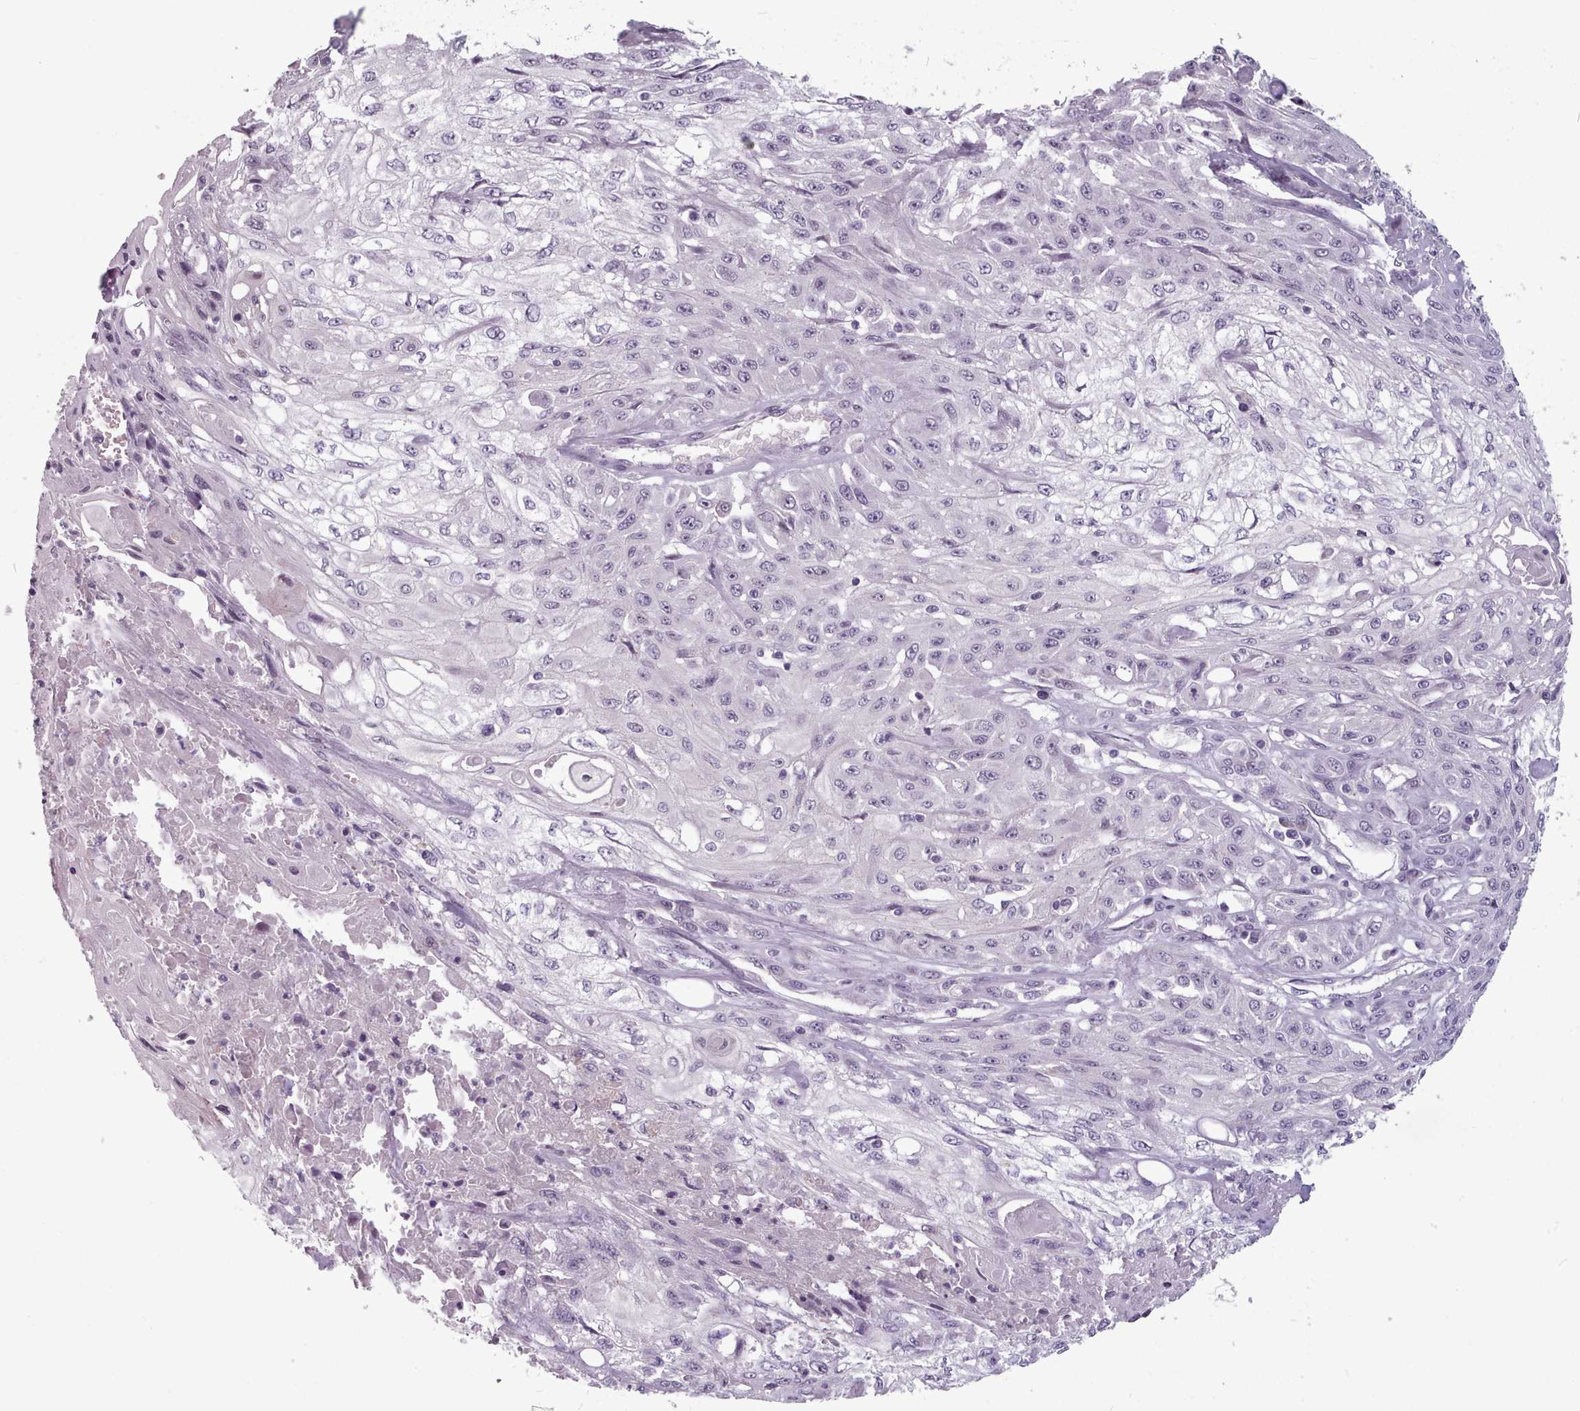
{"staining": {"intensity": "negative", "quantity": "none", "location": "none"}, "tissue": "skin cancer", "cell_type": "Tumor cells", "image_type": "cancer", "snomed": [{"axis": "morphology", "description": "Squamous cell carcinoma, NOS"}, {"axis": "morphology", "description": "Squamous cell carcinoma, metastatic, NOS"}, {"axis": "topography", "description": "Skin"}, {"axis": "topography", "description": "Lymph node"}], "caption": "DAB immunohistochemical staining of skin metastatic squamous cell carcinoma demonstrates no significant staining in tumor cells.", "gene": "PBX4", "patient": {"sex": "male", "age": 75}}